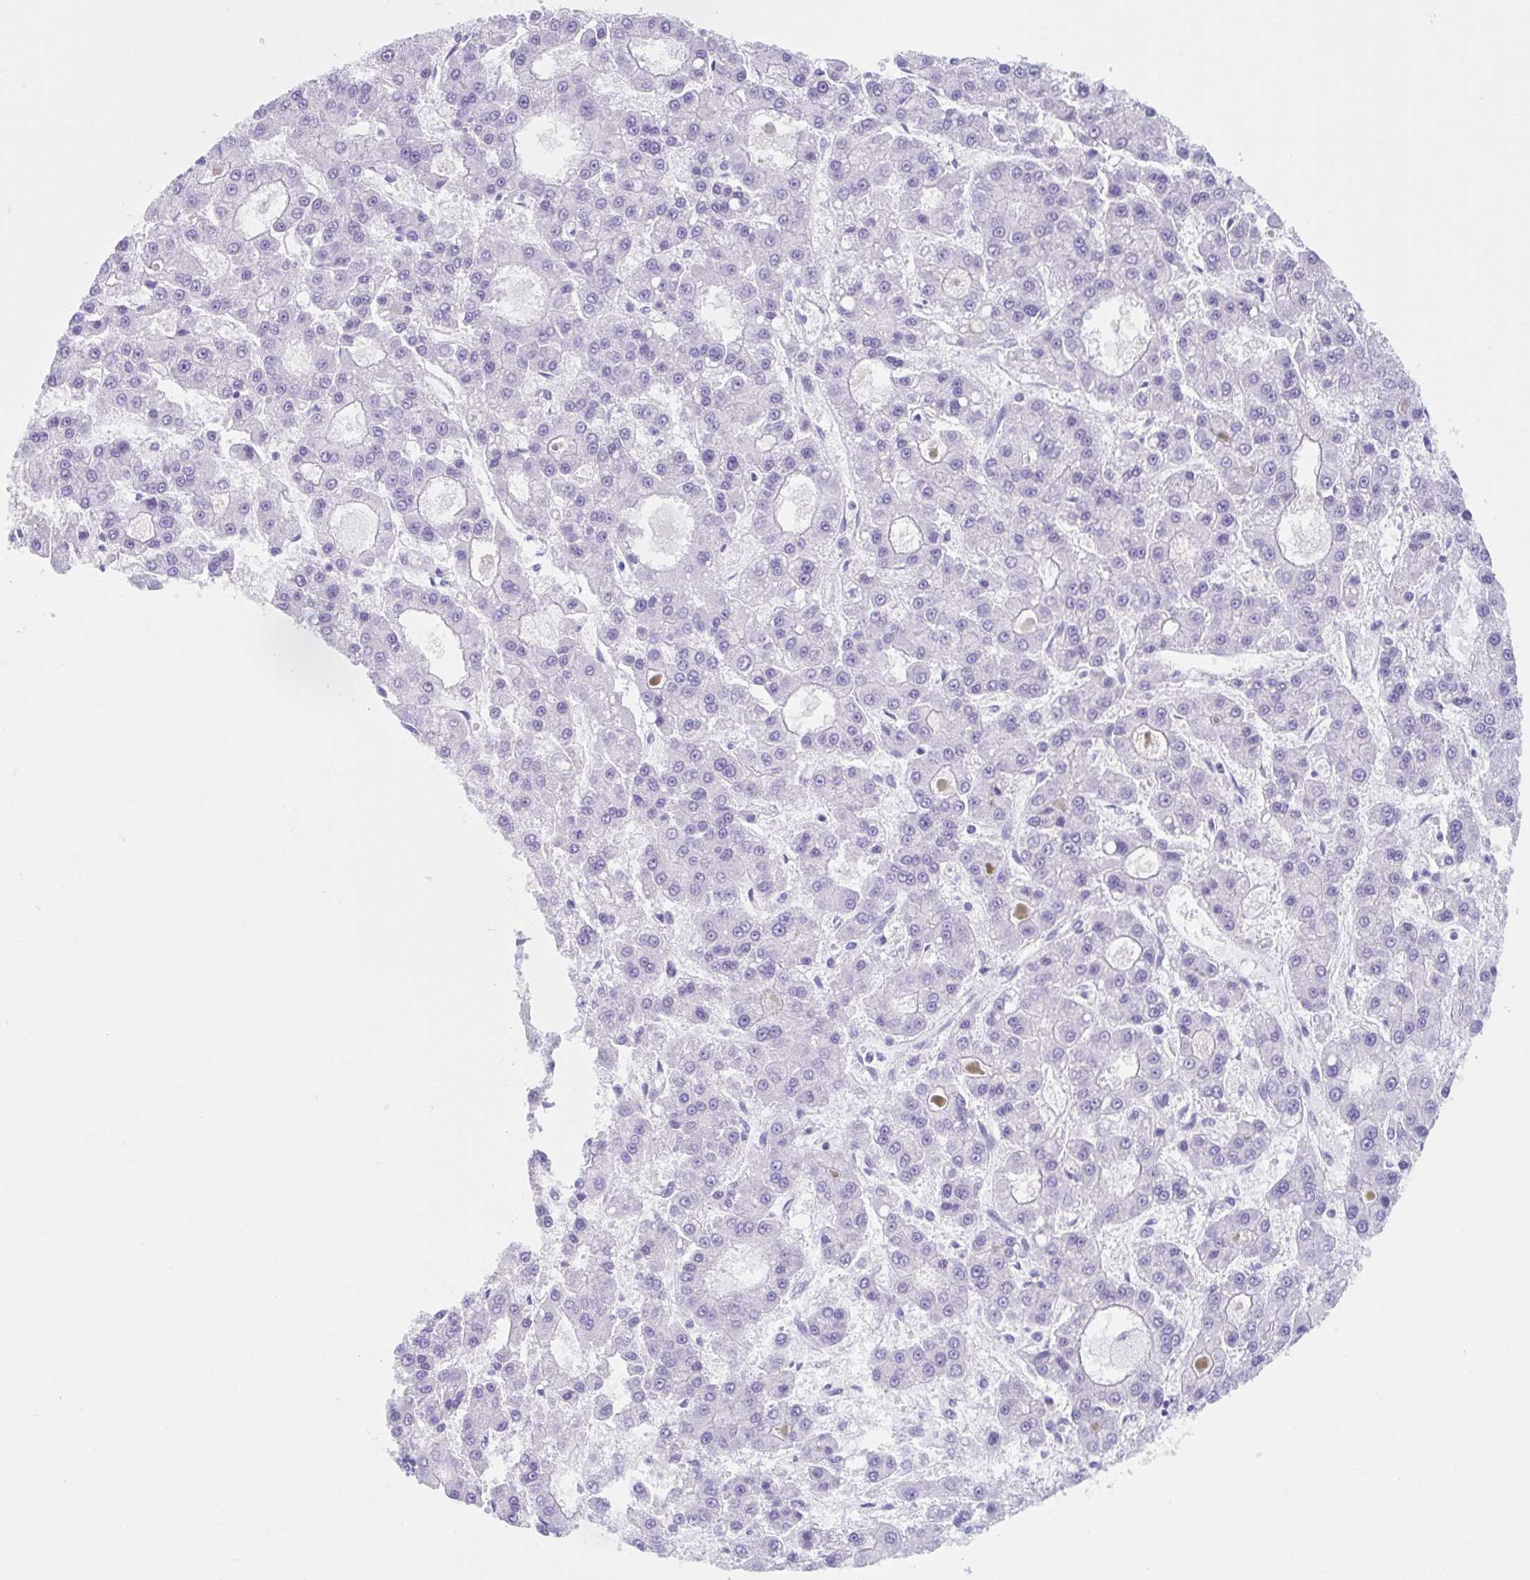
{"staining": {"intensity": "negative", "quantity": "none", "location": "none"}, "tissue": "liver cancer", "cell_type": "Tumor cells", "image_type": "cancer", "snomed": [{"axis": "morphology", "description": "Carcinoma, Hepatocellular, NOS"}, {"axis": "topography", "description": "Liver"}], "caption": "High magnification brightfield microscopy of liver cancer (hepatocellular carcinoma) stained with DAB (3,3'-diaminobenzidine) (brown) and counterstained with hematoxylin (blue): tumor cells show no significant expression.", "gene": "CPTP", "patient": {"sex": "male", "age": 70}}